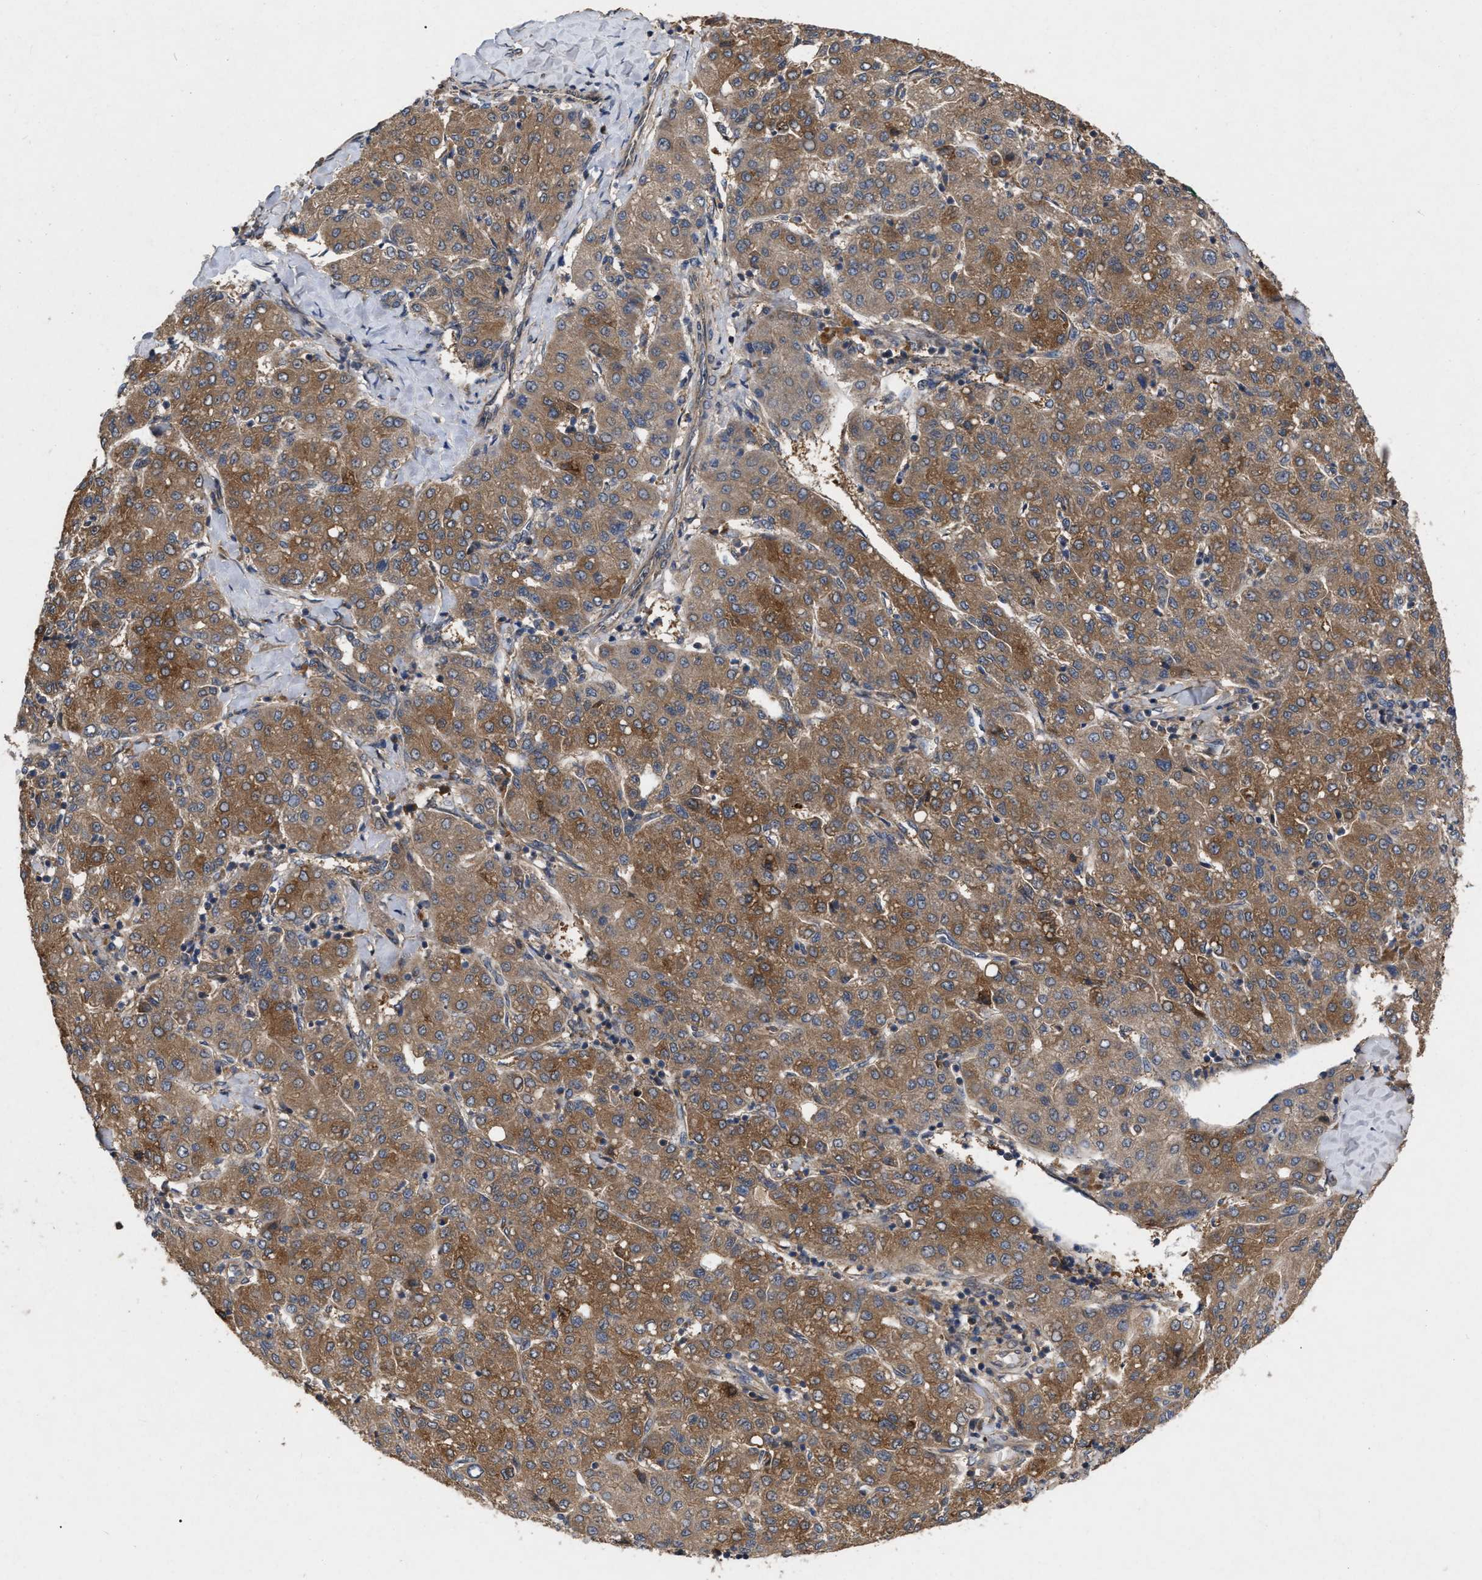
{"staining": {"intensity": "moderate", "quantity": ">75%", "location": "cytoplasmic/membranous"}, "tissue": "liver cancer", "cell_type": "Tumor cells", "image_type": "cancer", "snomed": [{"axis": "morphology", "description": "Carcinoma, Hepatocellular, NOS"}, {"axis": "topography", "description": "Liver"}], "caption": "Hepatocellular carcinoma (liver) tissue exhibits moderate cytoplasmic/membranous staining in approximately >75% of tumor cells", "gene": "CDKN2C", "patient": {"sex": "male", "age": 65}}